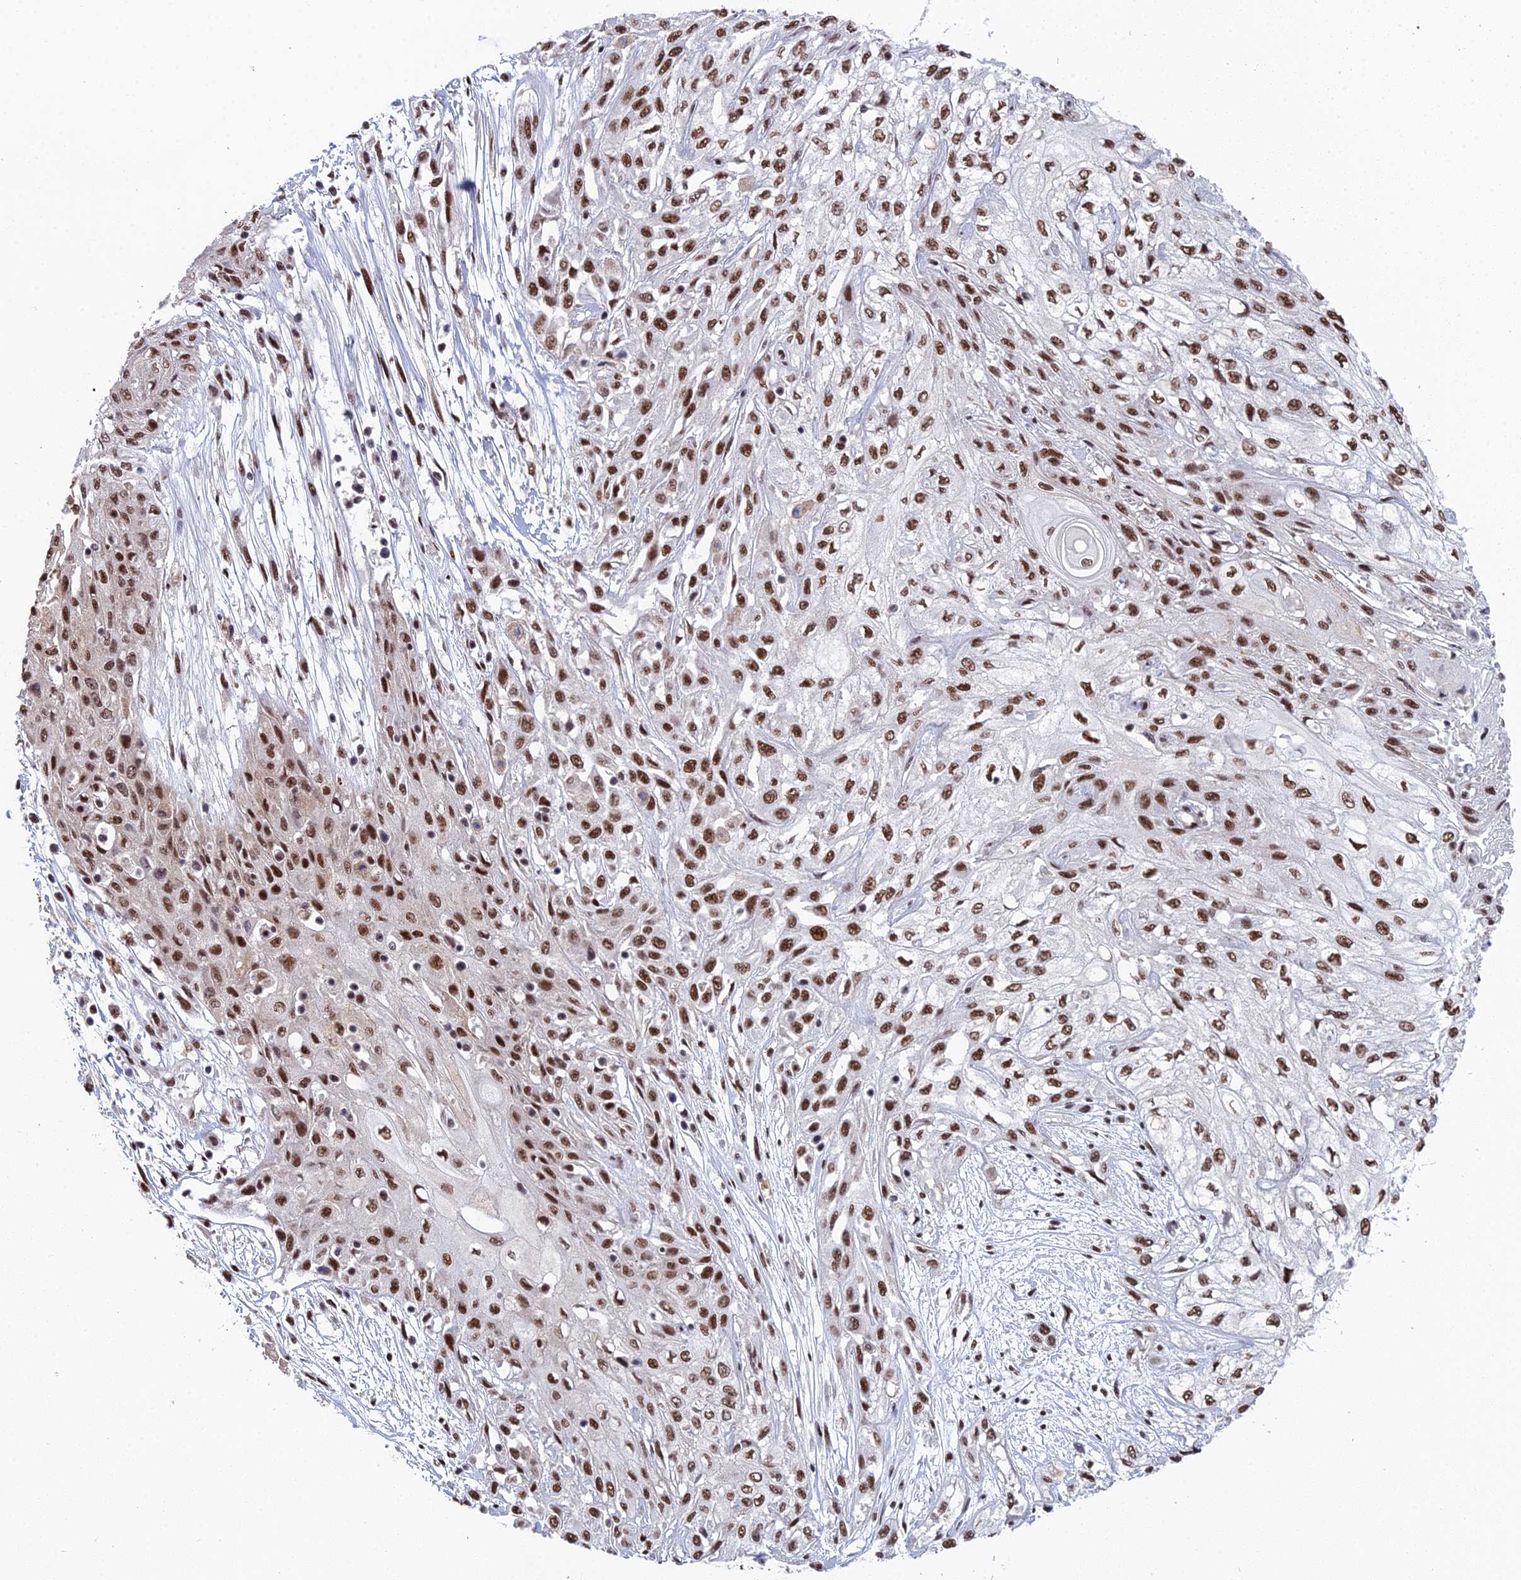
{"staining": {"intensity": "strong", "quantity": ">75%", "location": "nuclear"}, "tissue": "skin cancer", "cell_type": "Tumor cells", "image_type": "cancer", "snomed": [{"axis": "morphology", "description": "Squamous cell carcinoma, NOS"}, {"axis": "morphology", "description": "Squamous cell carcinoma, metastatic, NOS"}, {"axis": "topography", "description": "Skin"}, {"axis": "topography", "description": "Lymph node"}], "caption": "Strong nuclear staining is present in approximately >75% of tumor cells in squamous cell carcinoma (skin). (DAB (3,3'-diaminobenzidine) = brown stain, brightfield microscopy at high magnification).", "gene": "SF3B3", "patient": {"sex": "male", "age": 75}}